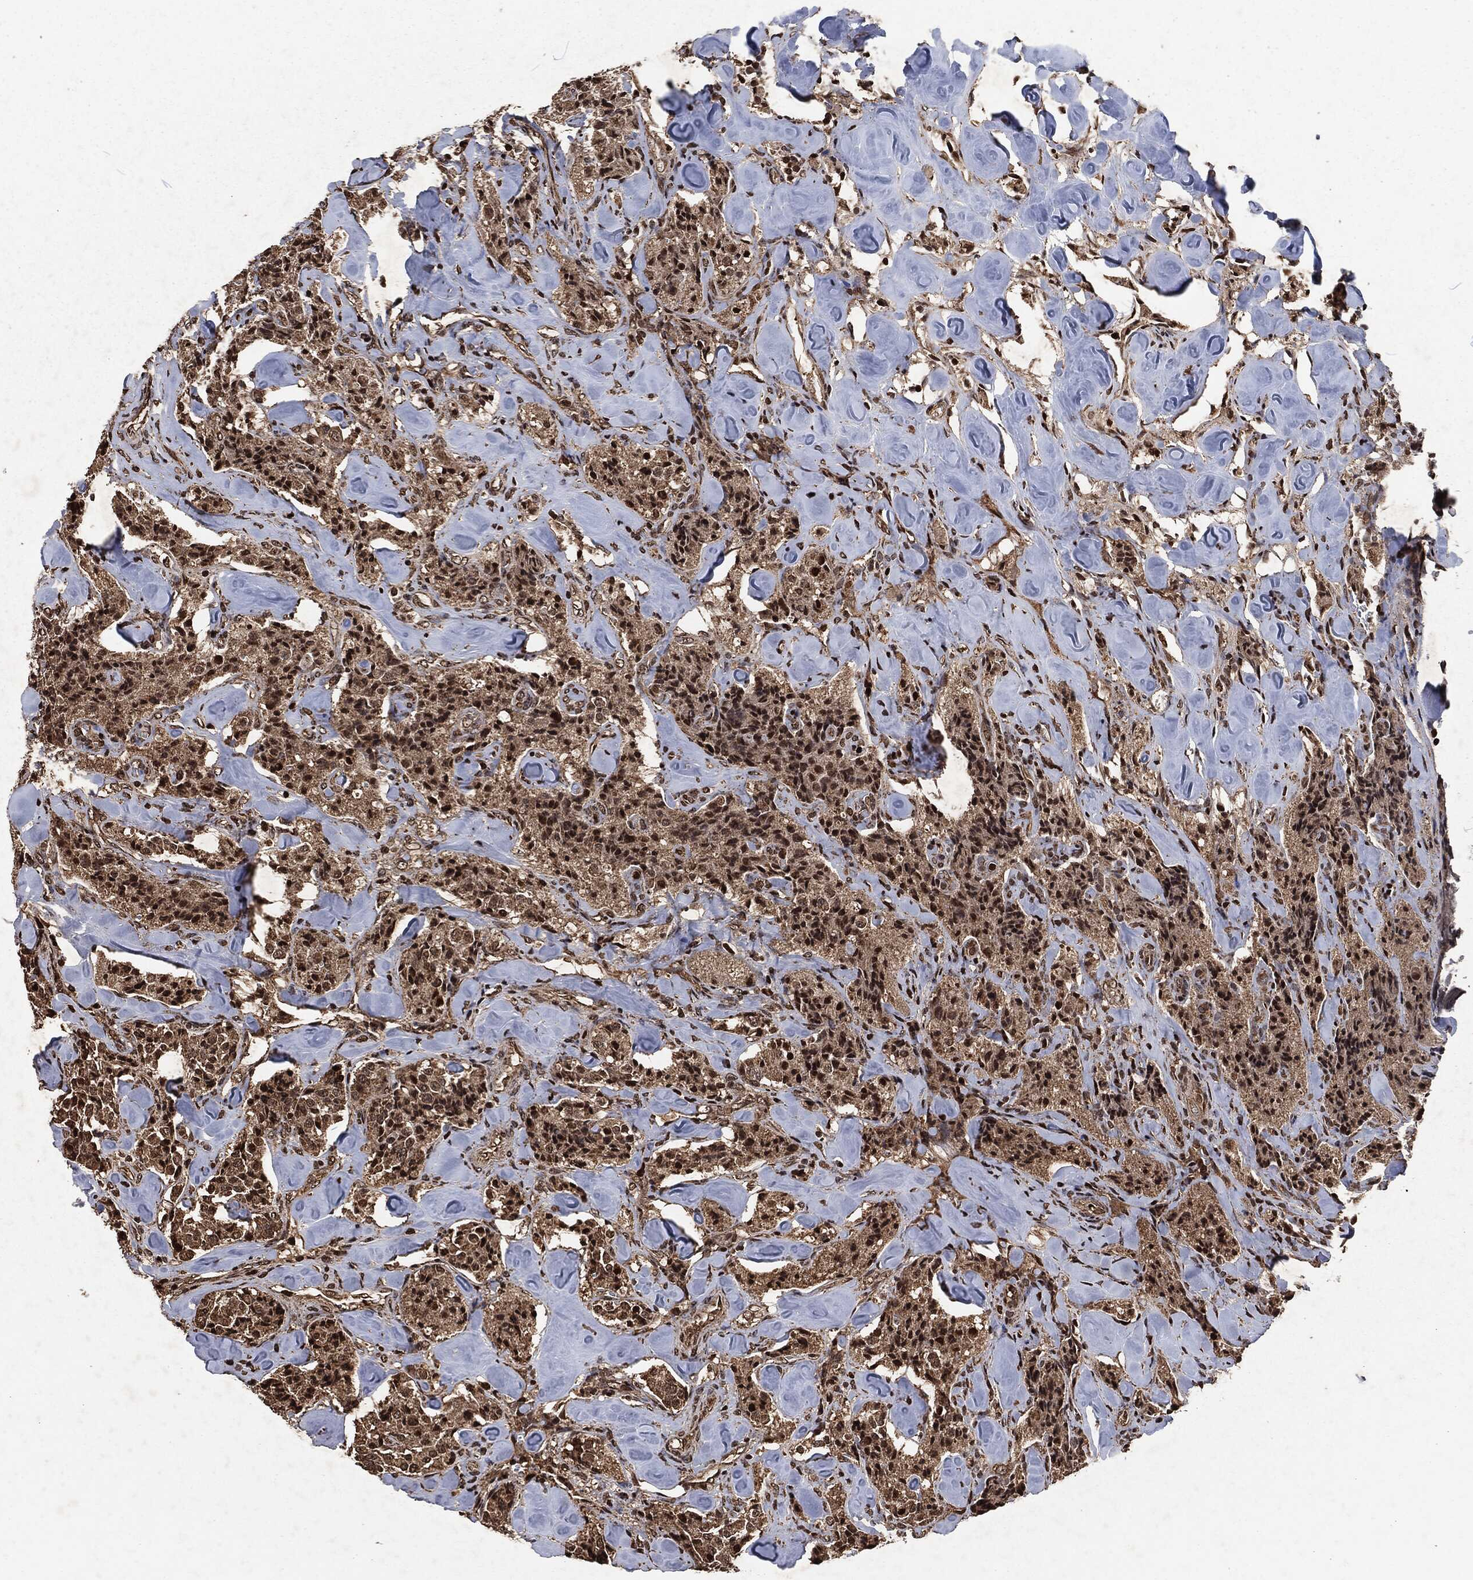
{"staining": {"intensity": "strong", "quantity": ">75%", "location": "nuclear"}, "tissue": "carcinoid", "cell_type": "Tumor cells", "image_type": "cancer", "snomed": [{"axis": "morphology", "description": "Carcinoid, malignant, NOS"}, {"axis": "topography", "description": "Pancreas"}], "caption": "The photomicrograph demonstrates a brown stain indicating the presence of a protein in the nuclear of tumor cells in carcinoid. The staining was performed using DAB (3,3'-diaminobenzidine) to visualize the protein expression in brown, while the nuclei were stained in blue with hematoxylin (Magnification: 20x).", "gene": "SNAI1", "patient": {"sex": "male", "age": 41}}